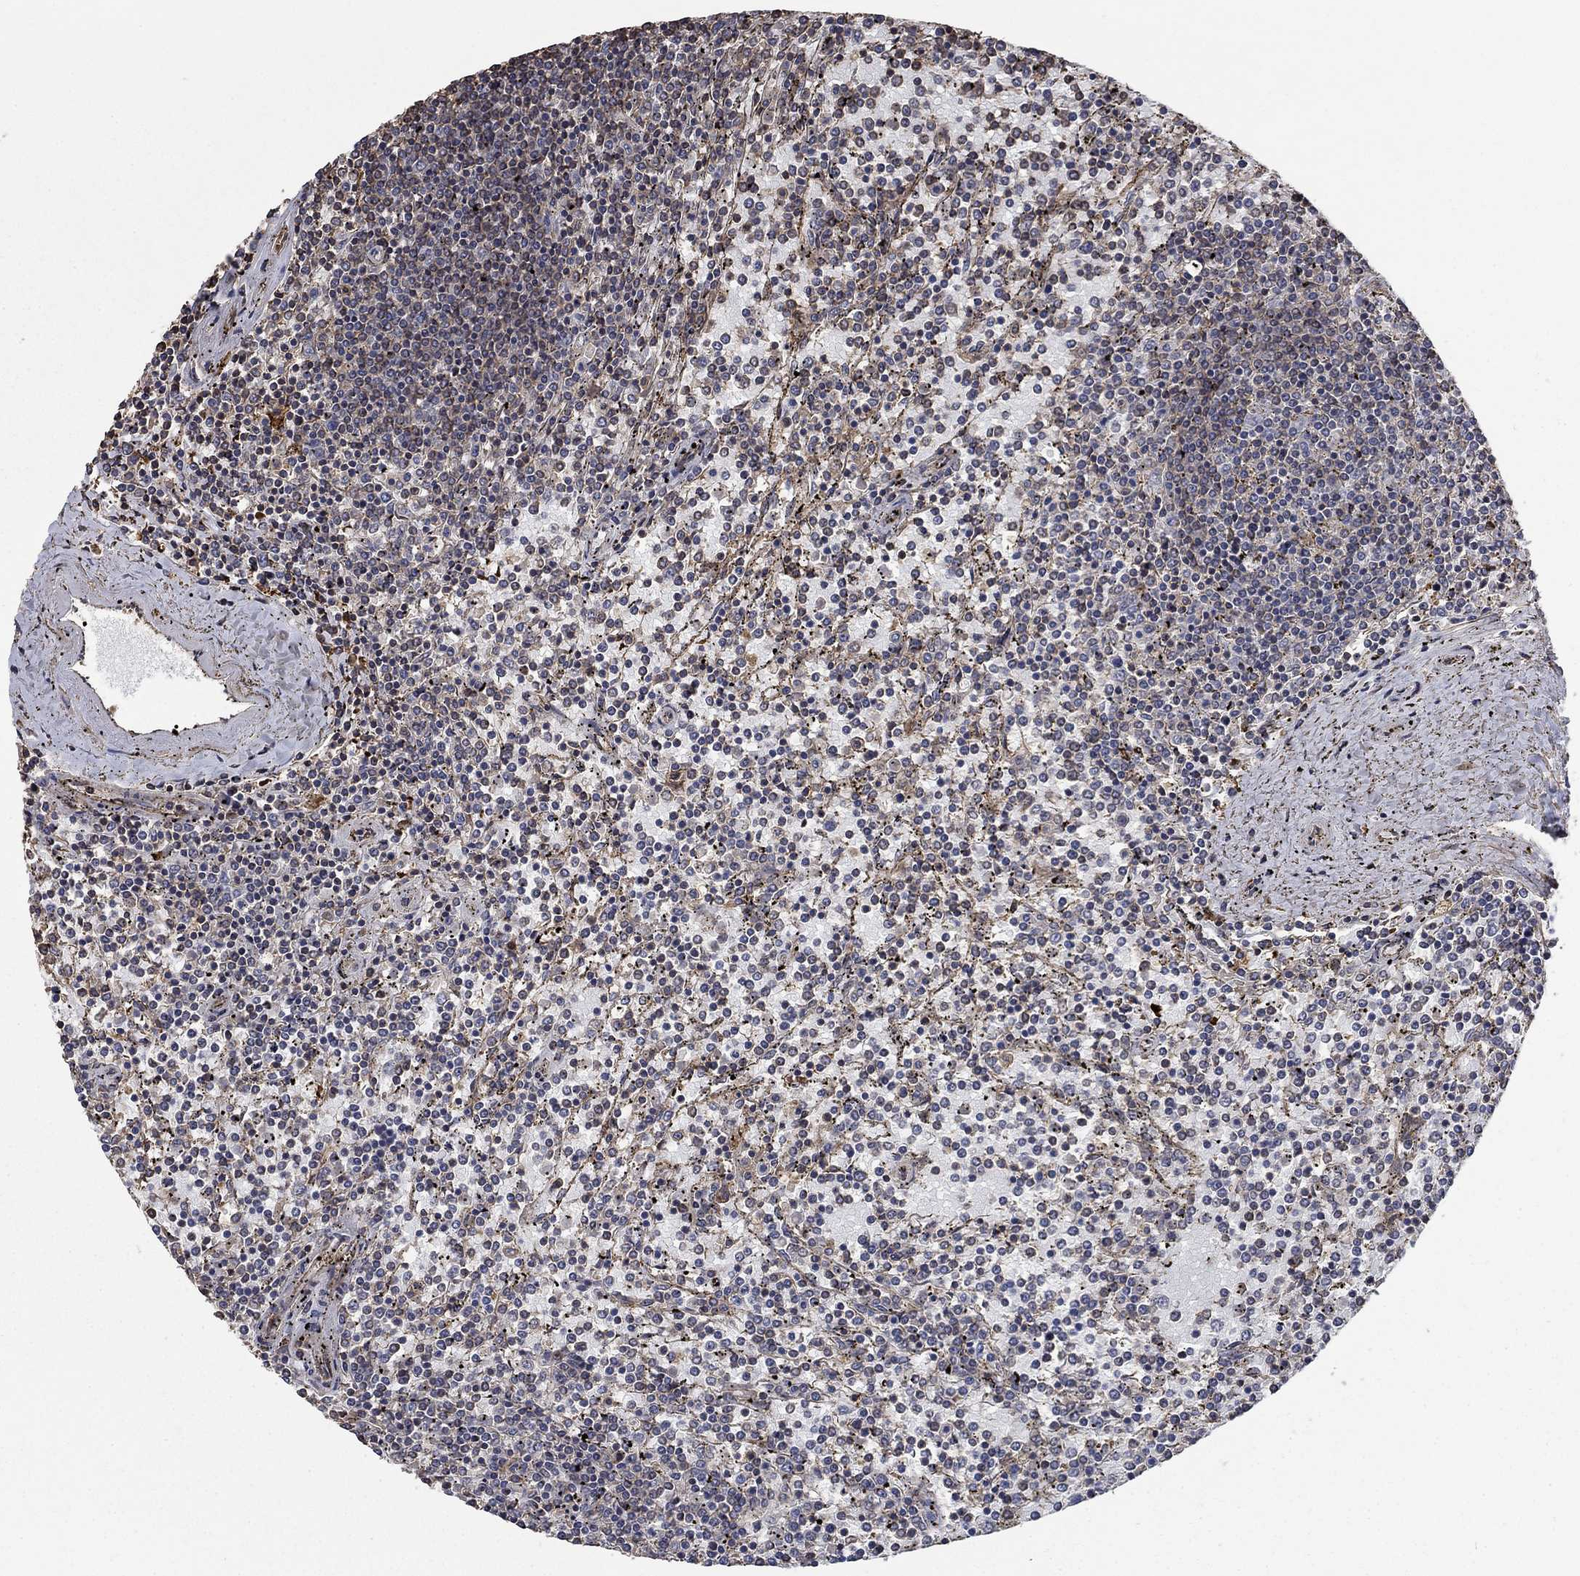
{"staining": {"intensity": "negative", "quantity": "none", "location": "none"}, "tissue": "lymphoma", "cell_type": "Tumor cells", "image_type": "cancer", "snomed": [{"axis": "morphology", "description": "Malignant lymphoma, non-Hodgkin's type, Low grade"}, {"axis": "topography", "description": "Spleen"}], "caption": "Immunohistochemical staining of human lymphoma displays no significant expression in tumor cells.", "gene": "PDE3A", "patient": {"sex": "female", "age": 77}}